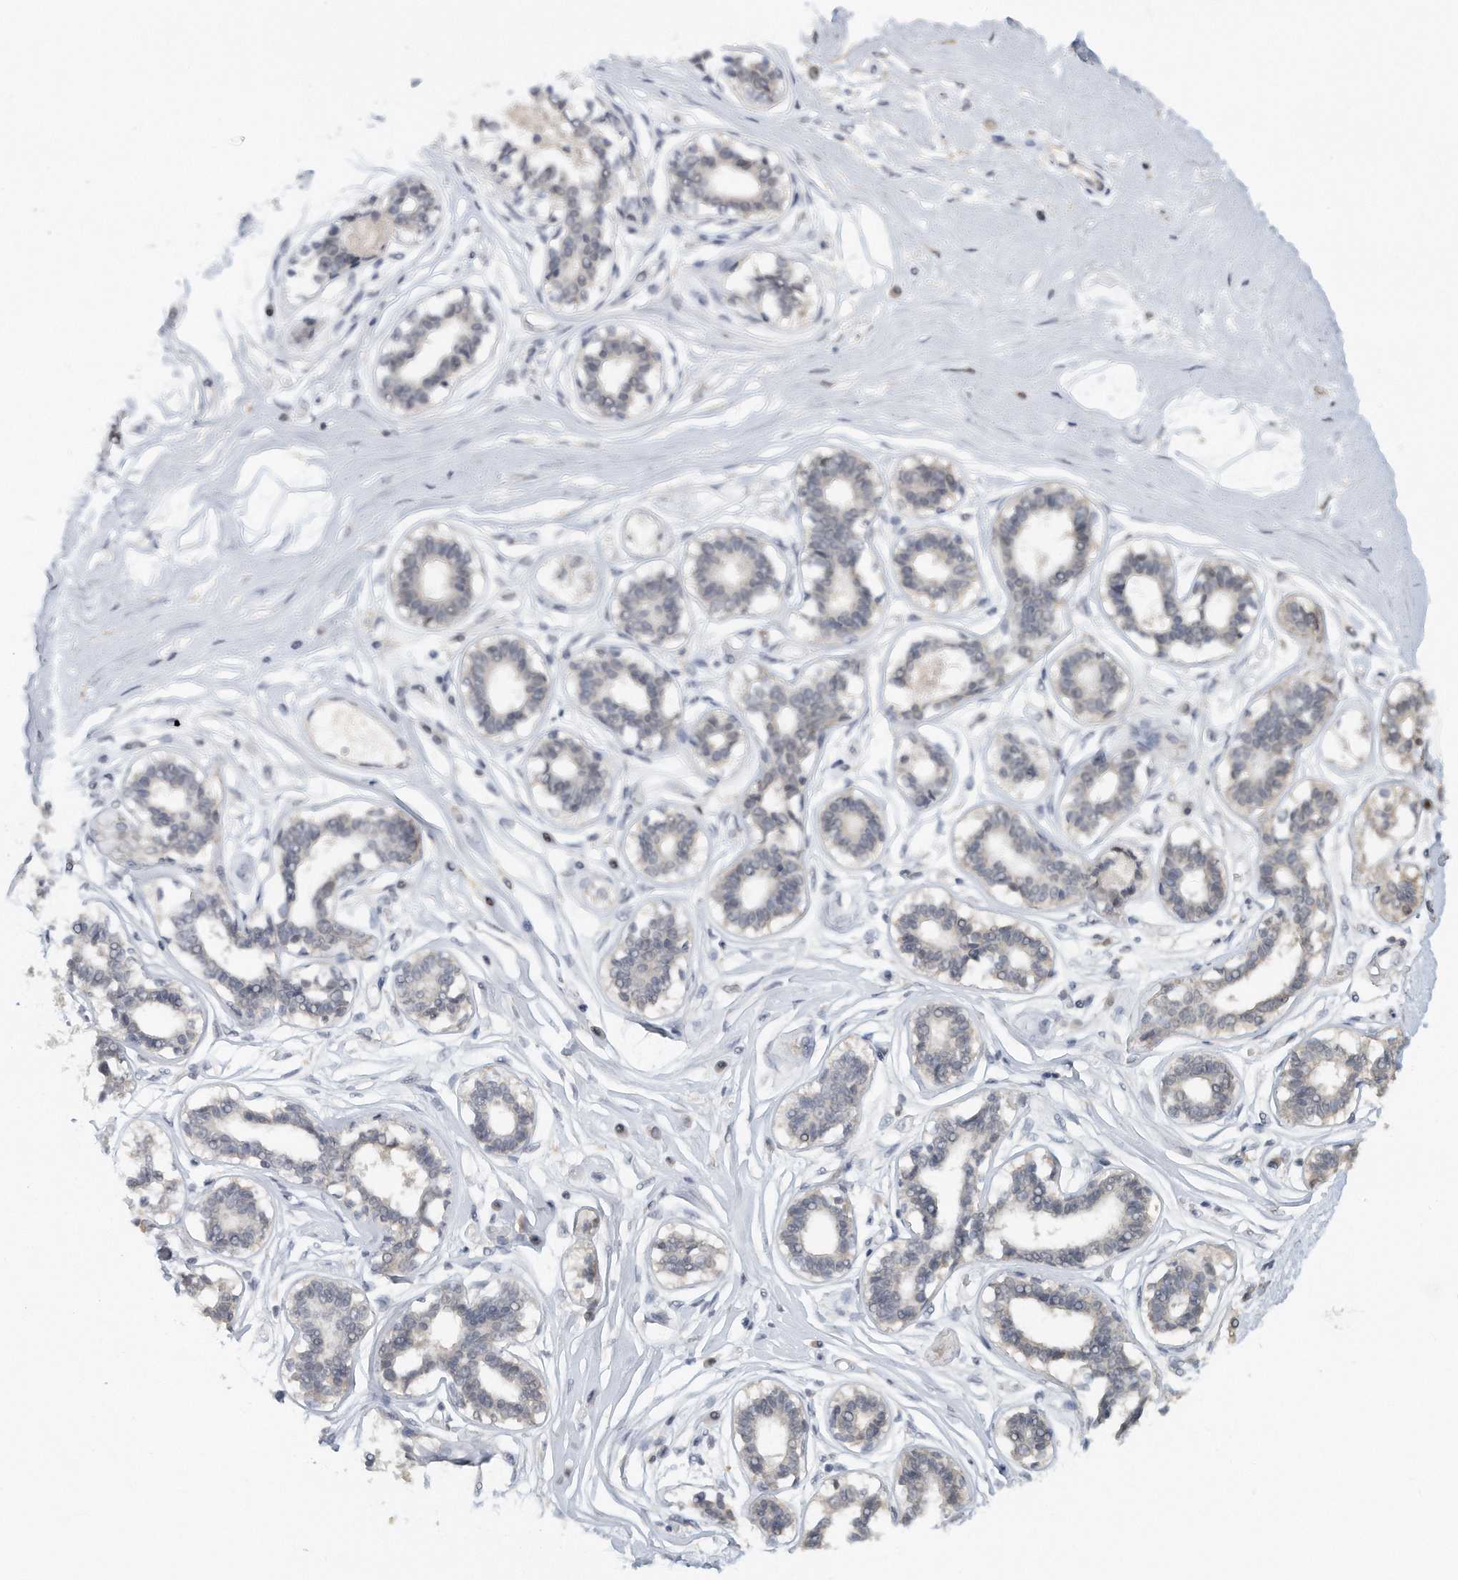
{"staining": {"intensity": "negative", "quantity": "none", "location": "none"}, "tissue": "breast", "cell_type": "Adipocytes", "image_type": "normal", "snomed": [{"axis": "morphology", "description": "Normal tissue, NOS"}, {"axis": "topography", "description": "Breast"}], "caption": "The IHC photomicrograph has no significant expression in adipocytes of breast.", "gene": "DDX43", "patient": {"sex": "female", "age": 45}}